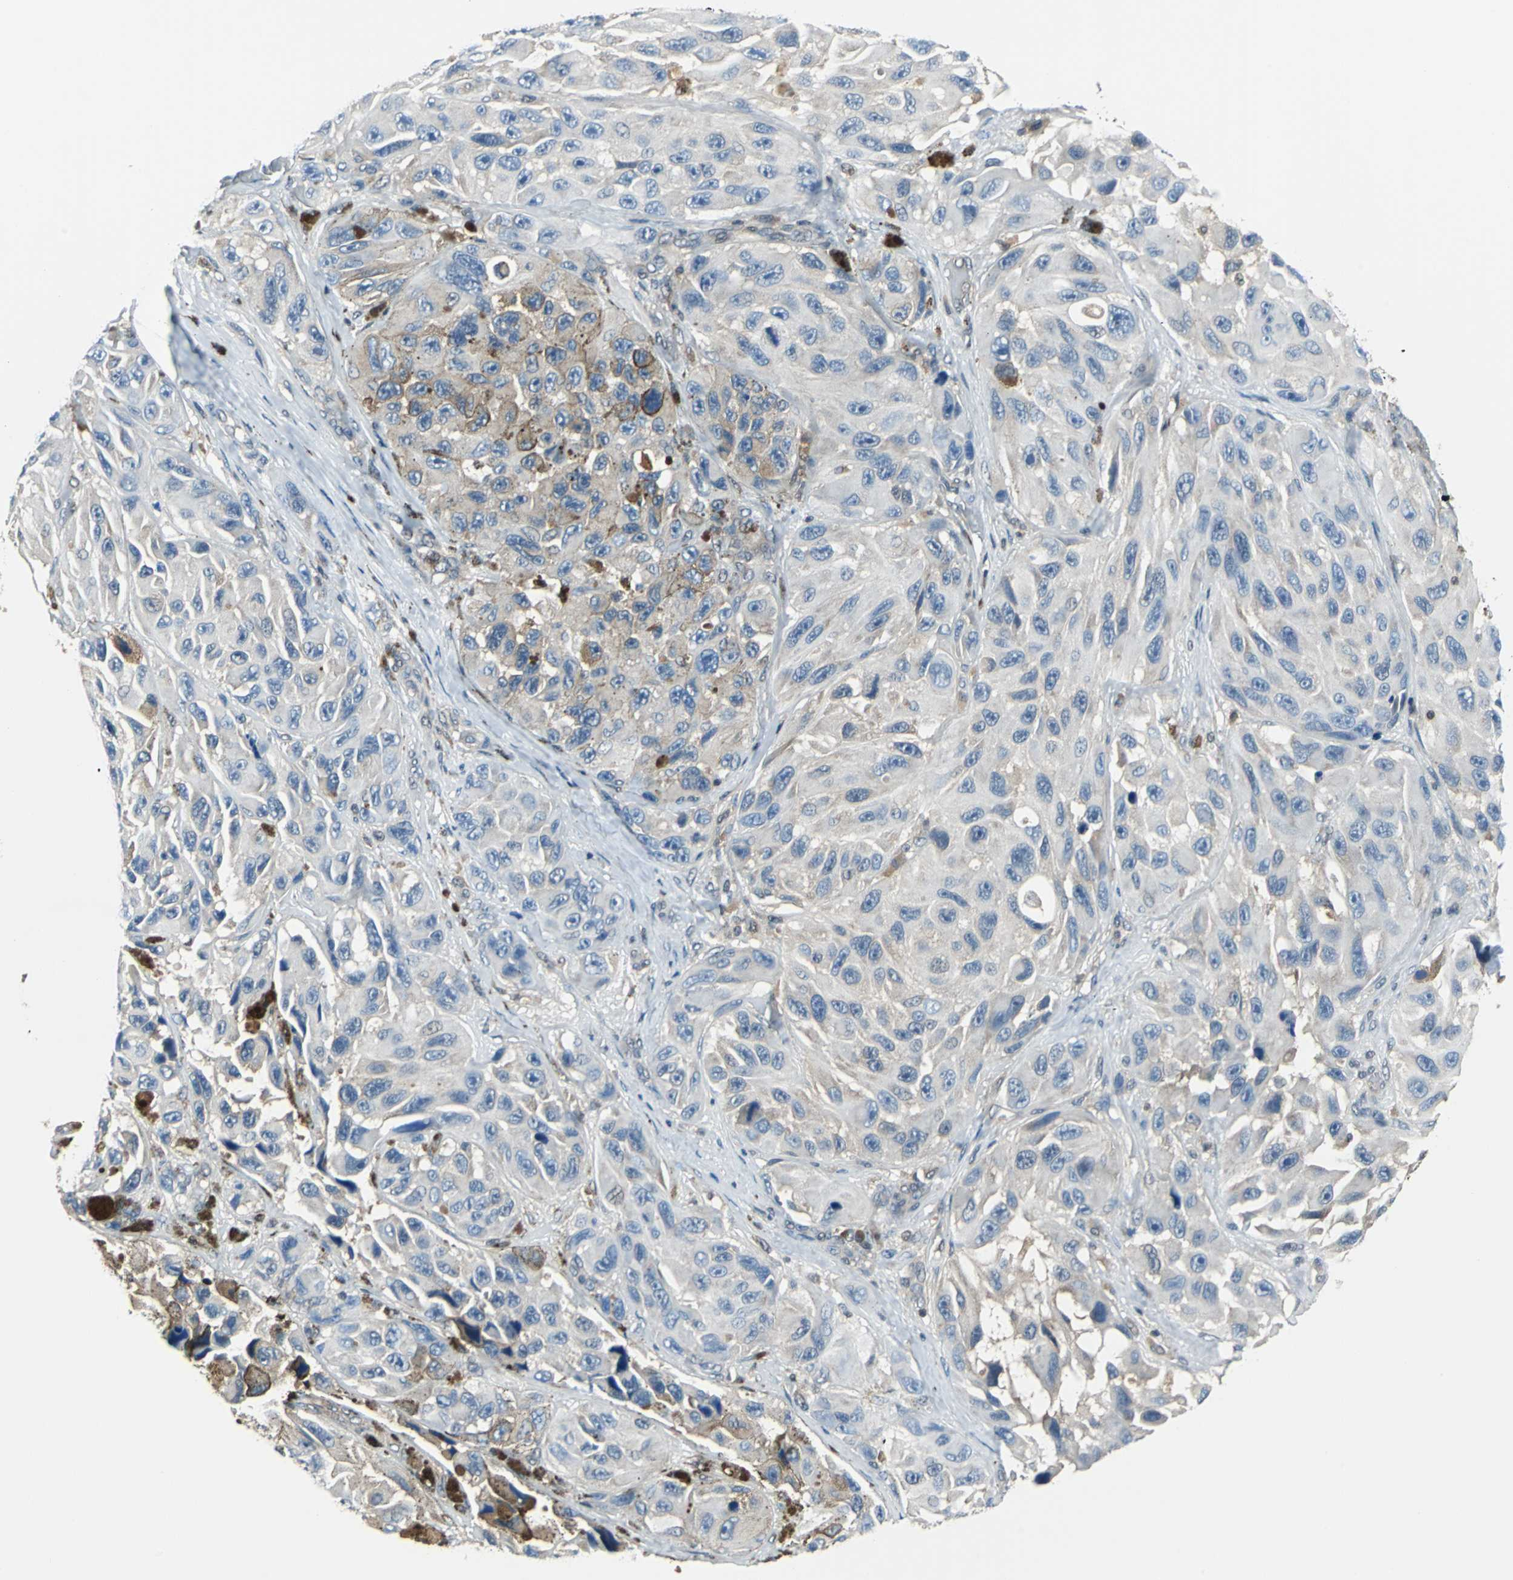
{"staining": {"intensity": "weak", "quantity": "25%-75%", "location": "cytoplasmic/membranous,nuclear"}, "tissue": "melanoma", "cell_type": "Tumor cells", "image_type": "cancer", "snomed": [{"axis": "morphology", "description": "Malignant melanoma, NOS"}, {"axis": "topography", "description": "Skin"}], "caption": "The micrograph displays staining of malignant melanoma, revealing weak cytoplasmic/membranous and nuclear protein staining (brown color) within tumor cells.", "gene": "PSME1", "patient": {"sex": "female", "age": 73}}